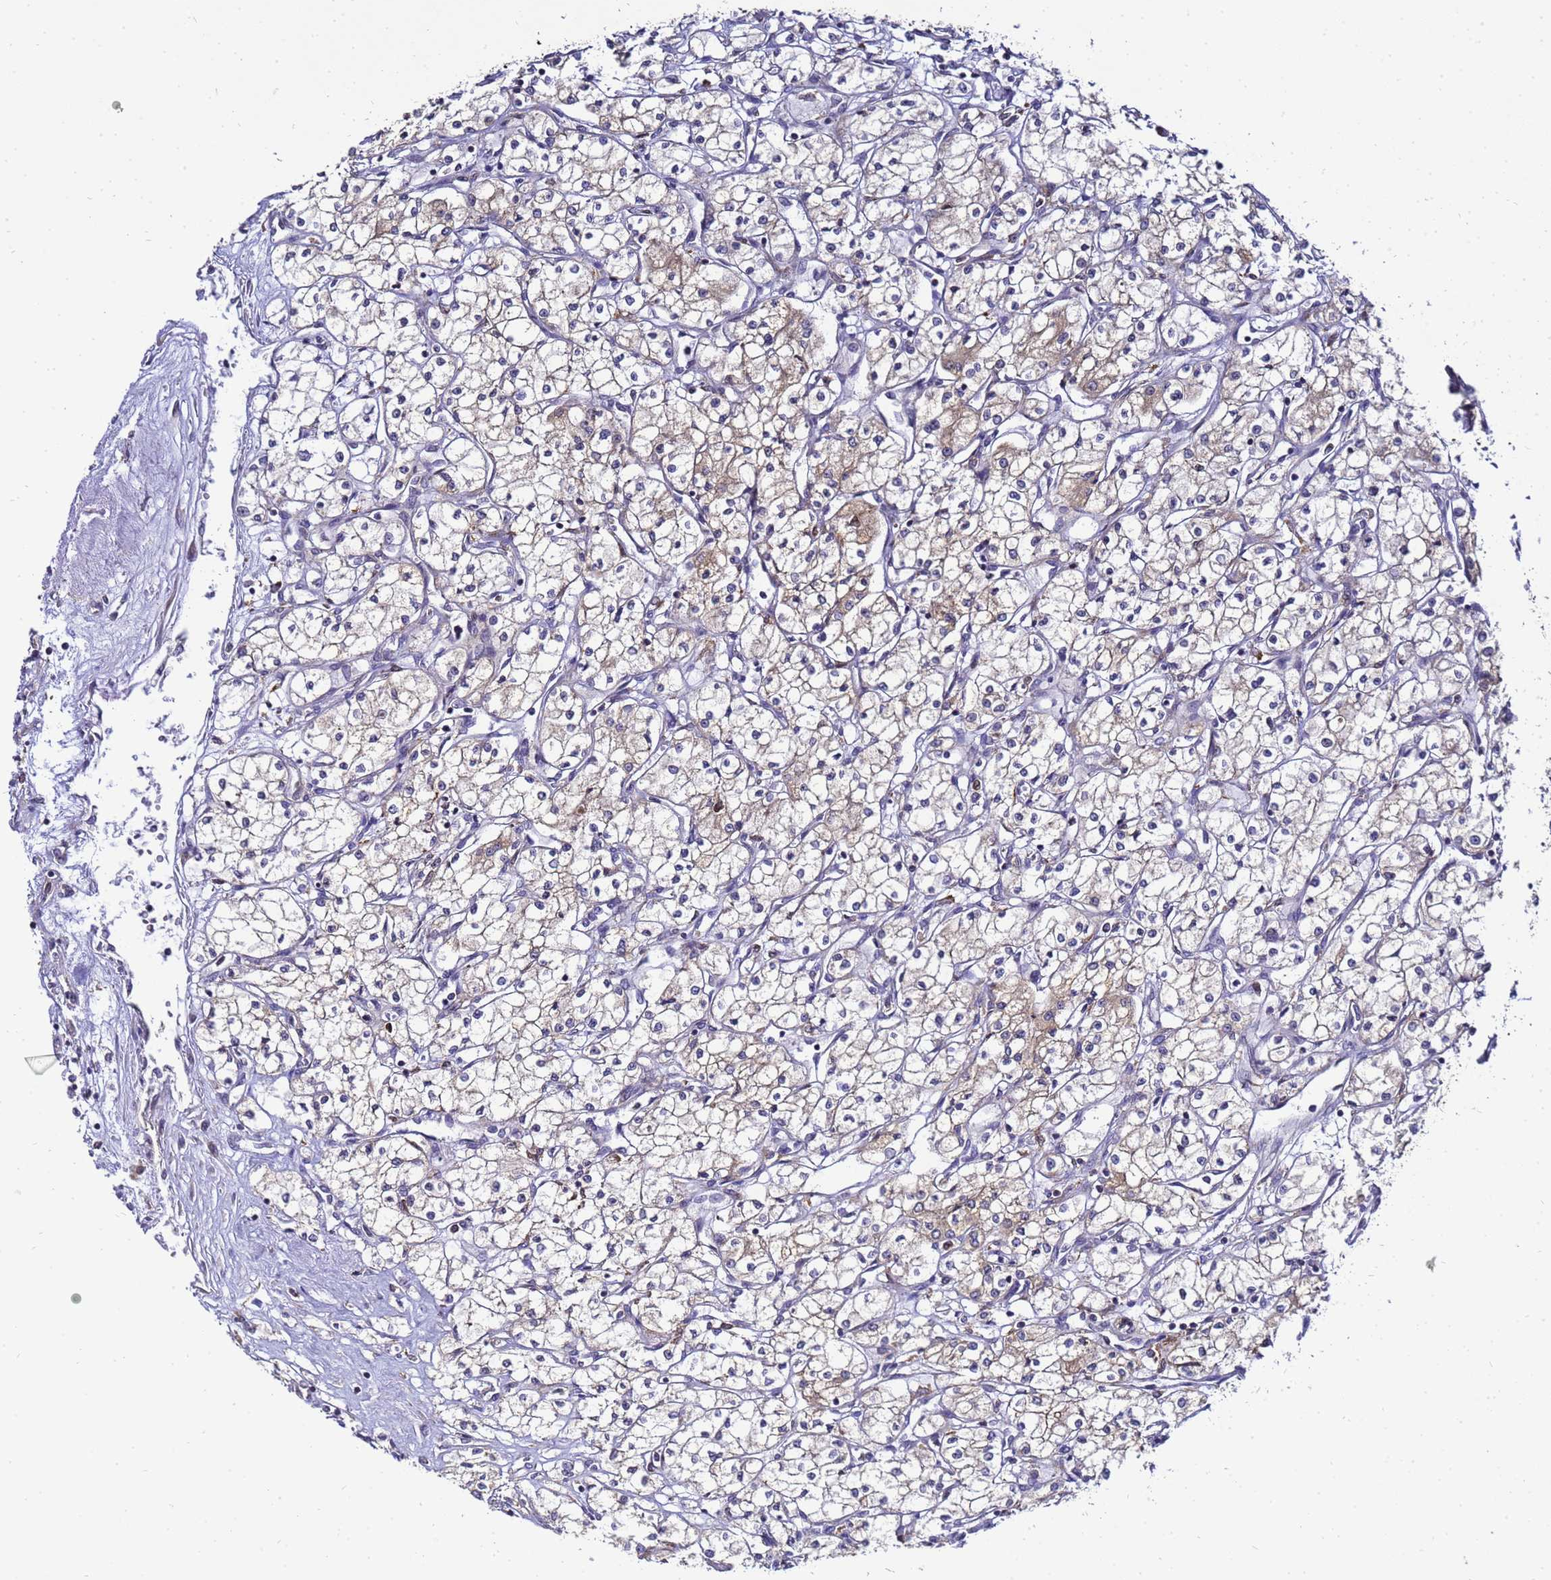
{"staining": {"intensity": "weak", "quantity": "25%-75%", "location": "cytoplasmic/membranous"}, "tissue": "renal cancer", "cell_type": "Tumor cells", "image_type": "cancer", "snomed": [{"axis": "morphology", "description": "Adenocarcinoma, NOS"}, {"axis": "topography", "description": "Kidney"}], "caption": "A micrograph of renal cancer (adenocarcinoma) stained for a protein reveals weak cytoplasmic/membranous brown staining in tumor cells. (IHC, brightfield microscopy, high magnification).", "gene": "ADPGK", "patient": {"sex": "male", "age": 59}}